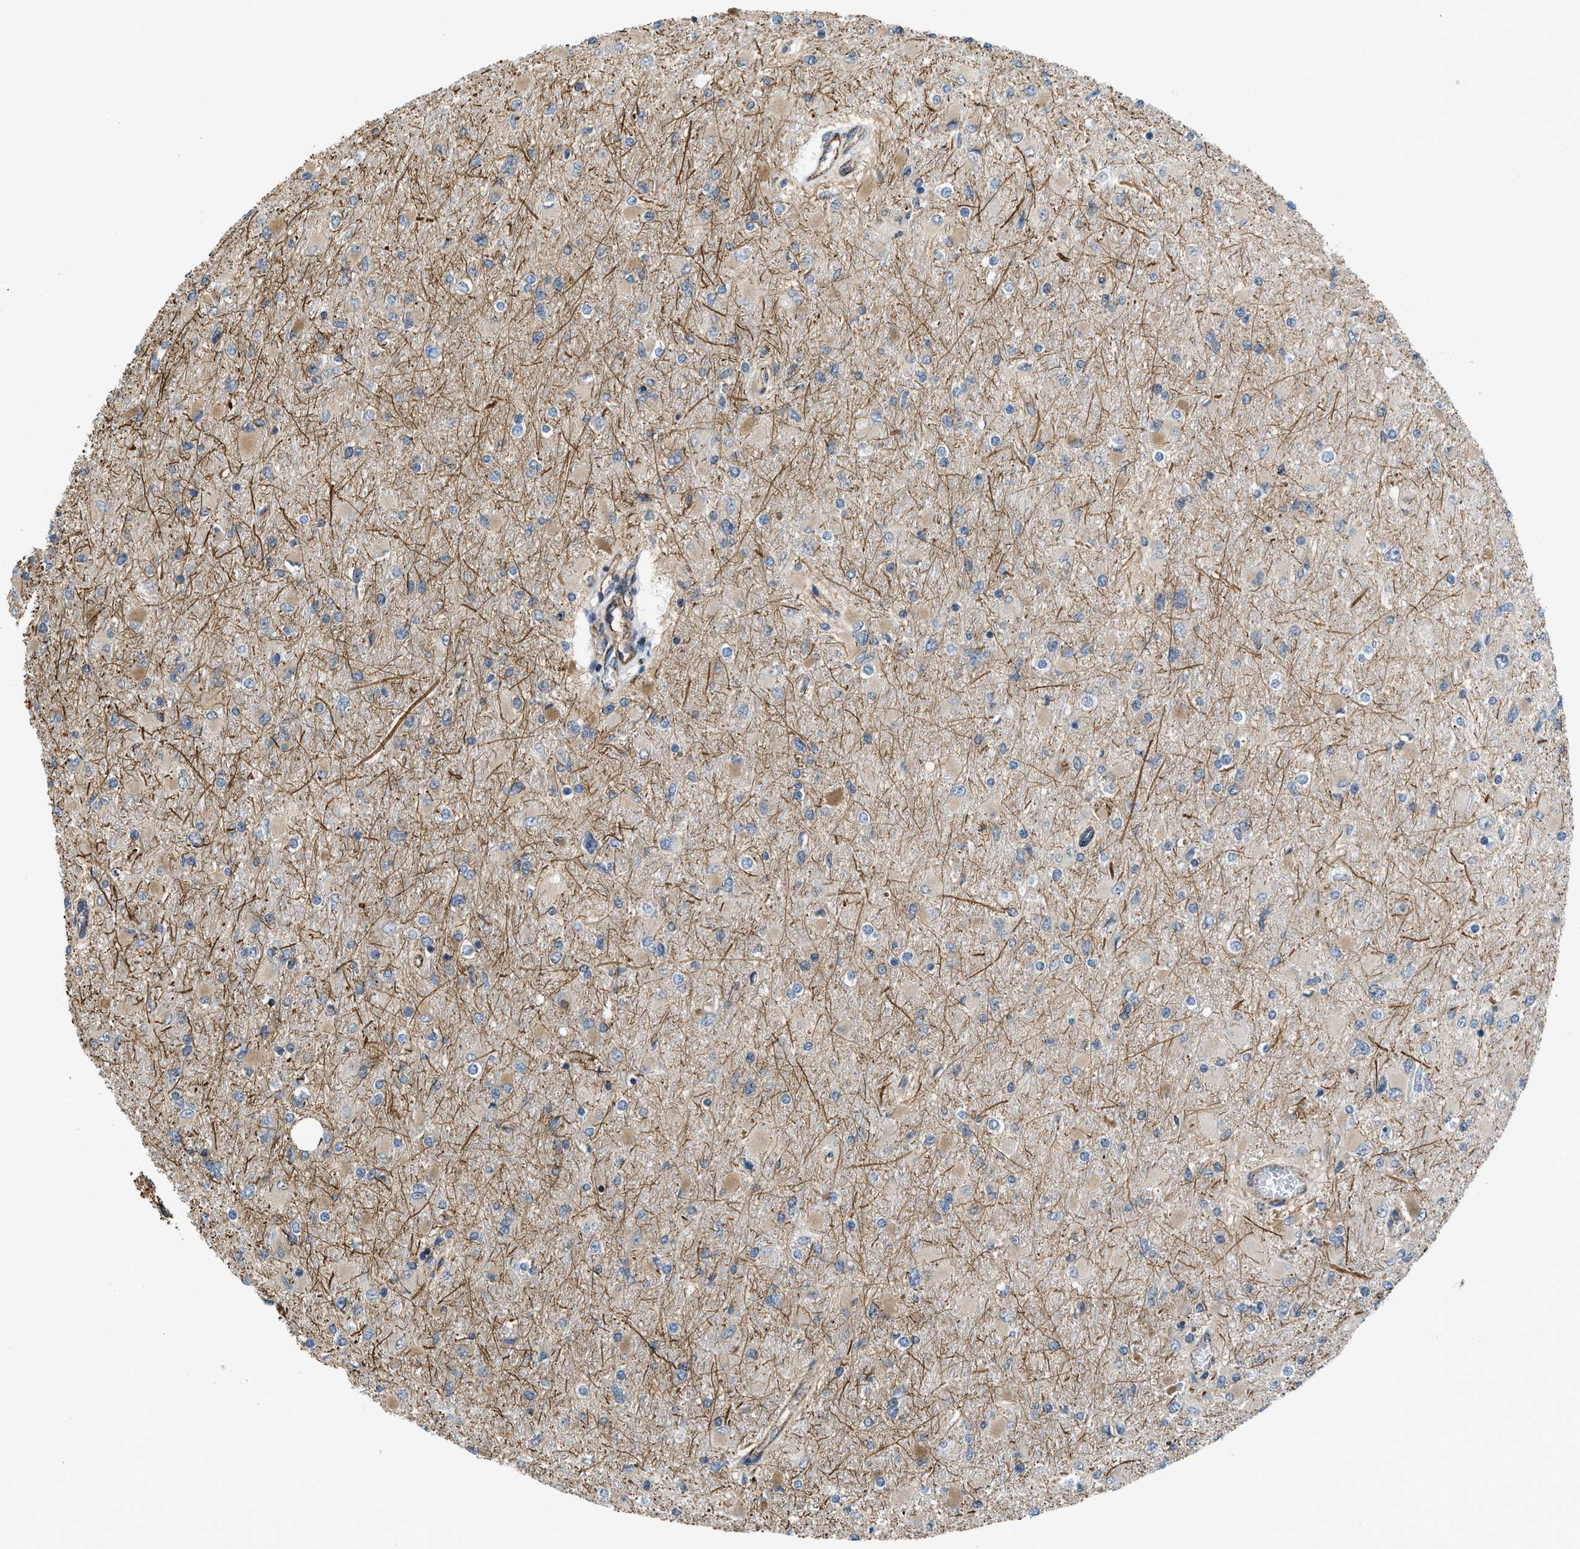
{"staining": {"intensity": "weak", "quantity": "<25%", "location": "cytoplasmic/membranous"}, "tissue": "glioma", "cell_type": "Tumor cells", "image_type": "cancer", "snomed": [{"axis": "morphology", "description": "Glioma, malignant, High grade"}, {"axis": "topography", "description": "Cerebral cortex"}], "caption": "An image of glioma stained for a protein reveals no brown staining in tumor cells.", "gene": "GPATCH2L", "patient": {"sex": "female", "age": 36}}